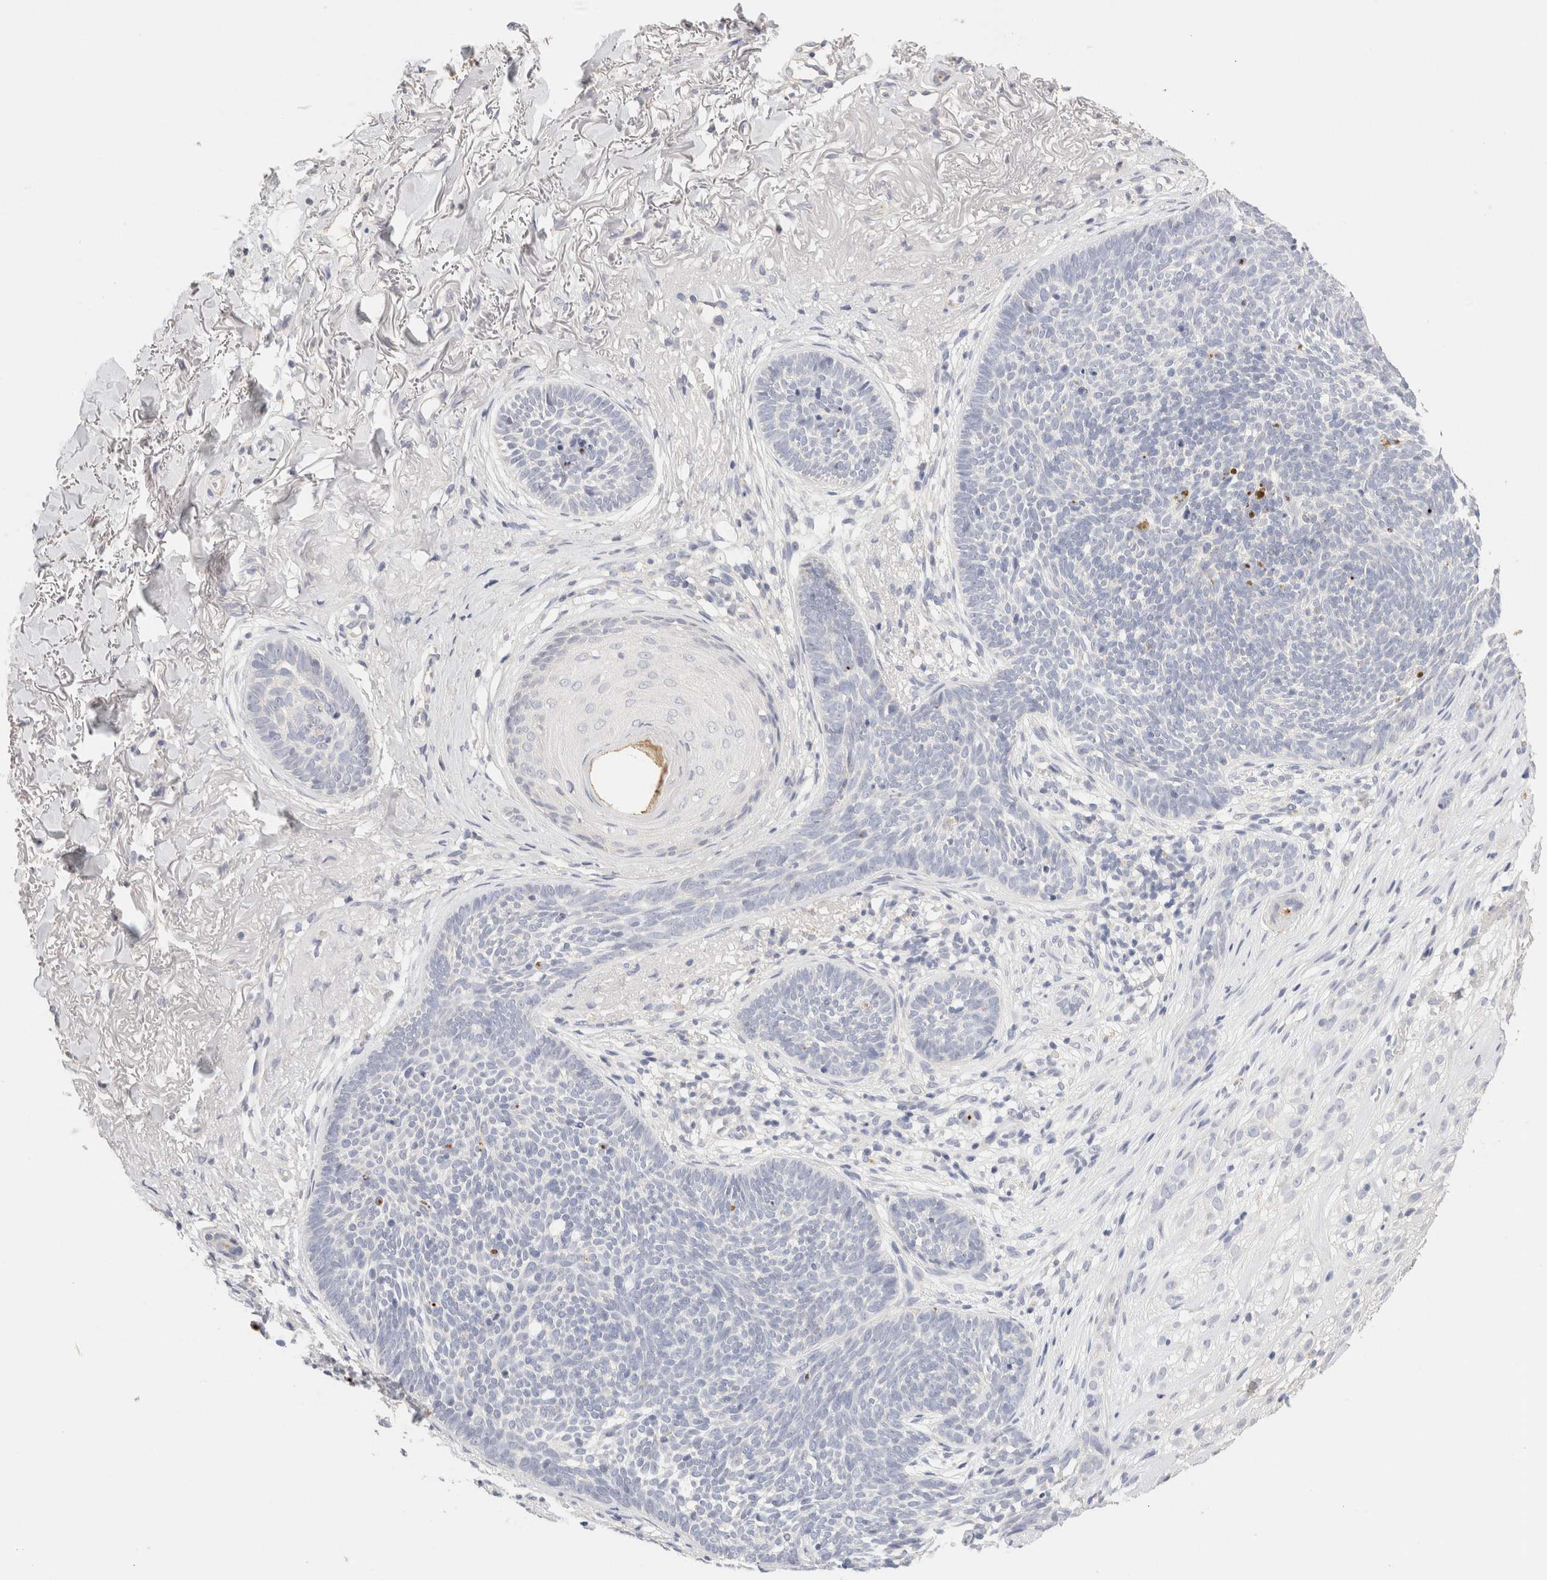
{"staining": {"intensity": "negative", "quantity": "none", "location": "none"}, "tissue": "skin cancer", "cell_type": "Tumor cells", "image_type": "cancer", "snomed": [{"axis": "morphology", "description": "Basal cell carcinoma"}, {"axis": "topography", "description": "Skin"}], "caption": "Immunohistochemistry (IHC) image of skin basal cell carcinoma stained for a protein (brown), which displays no expression in tumor cells.", "gene": "SCGB2A2", "patient": {"sex": "female", "age": 70}}